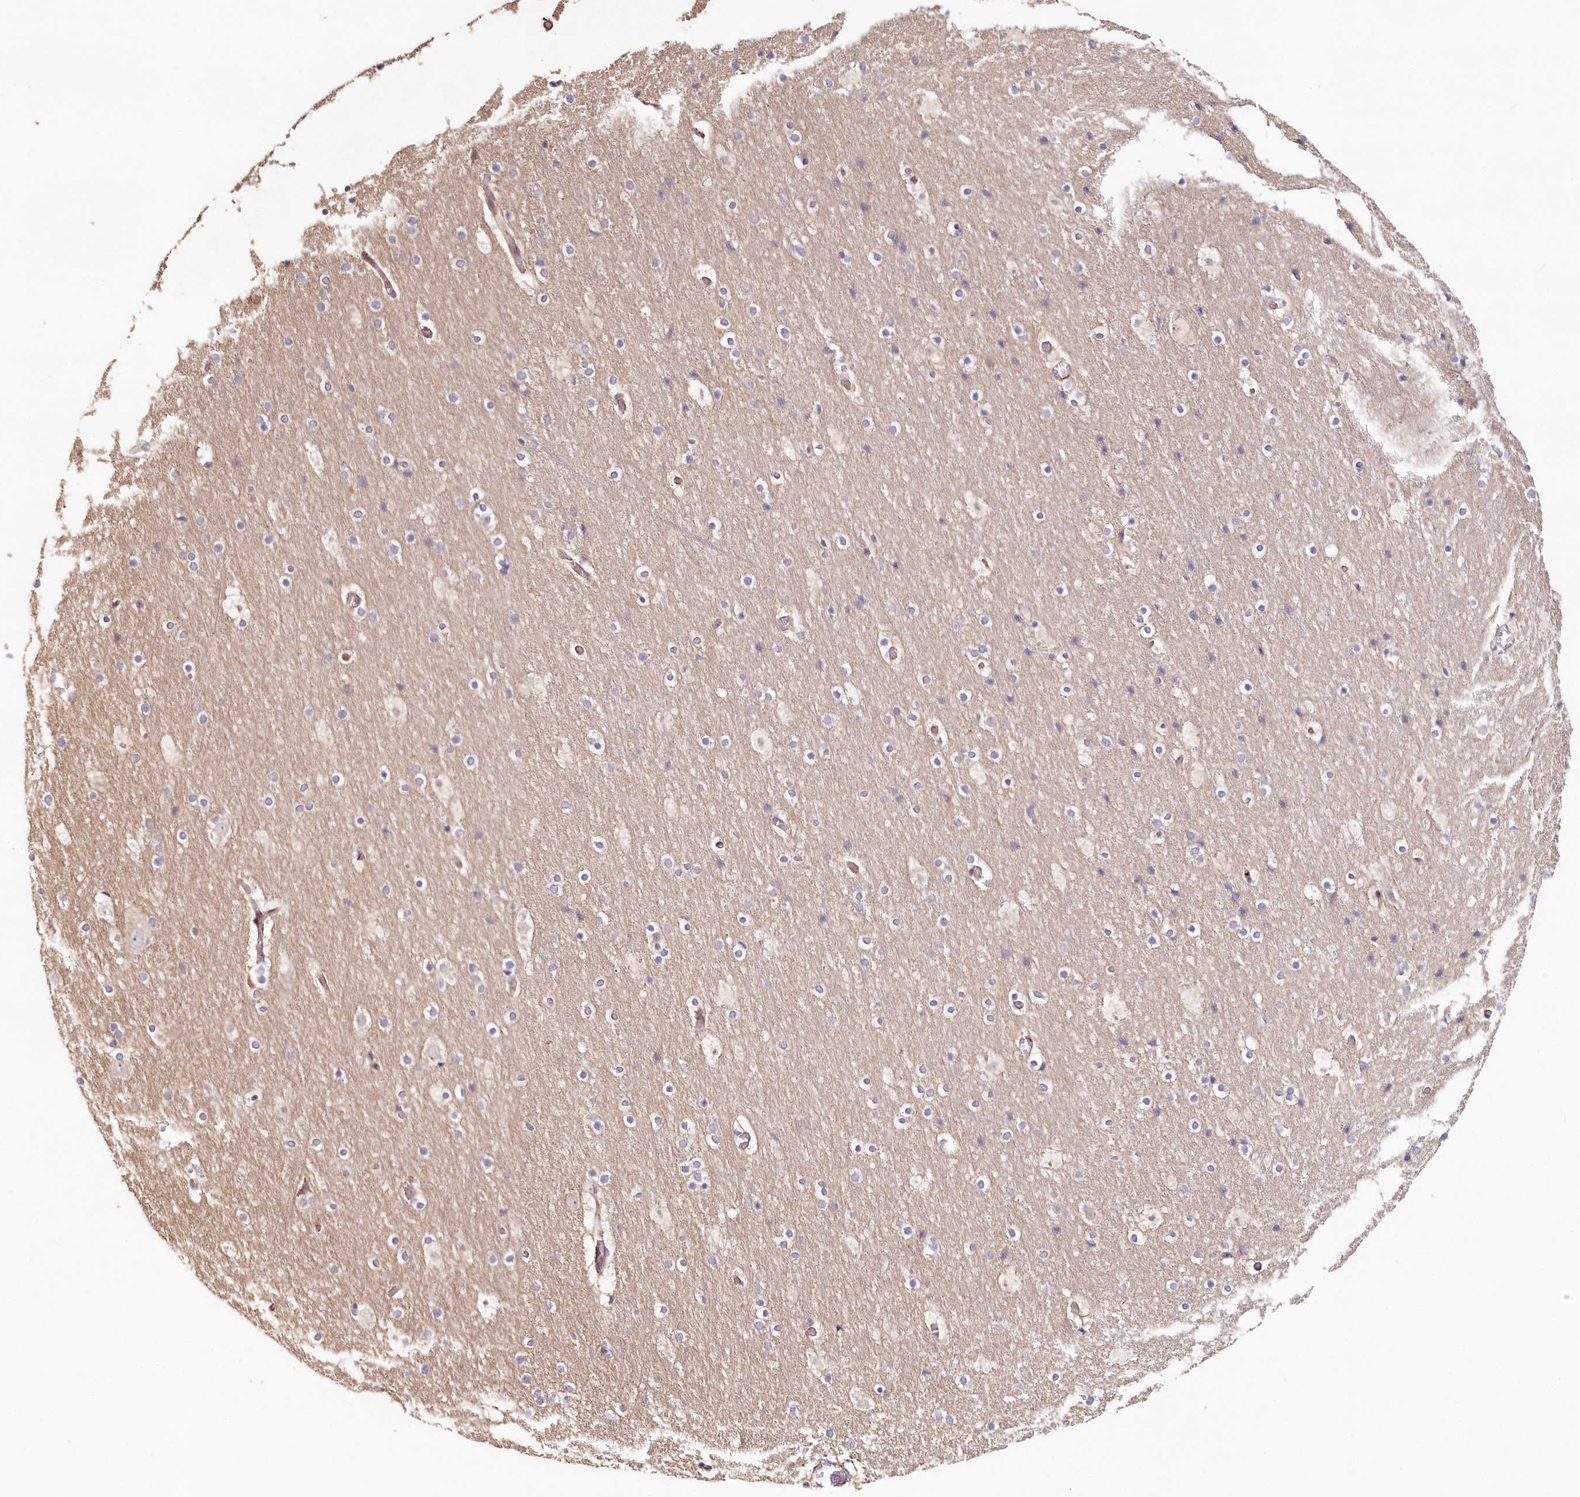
{"staining": {"intensity": "moderate", "quantity": ">75%", "location": "cytoplasmic/membranous"}, "tissue": "cerebral cortex", "cell_type": "Endothelial cells", "image_type": "normal", "snomed": [{"axis": "morphology", "description": "Normal tissue, NOS"}, {"axis": "topography", "description": "Cerebral cortex"}], "caption": "Cerebral cortex stained with a protein marker reveals moderate staining in endothelial cells.", "gene": "HYCC2", "patient": {"sex": "male", "age": 57}}